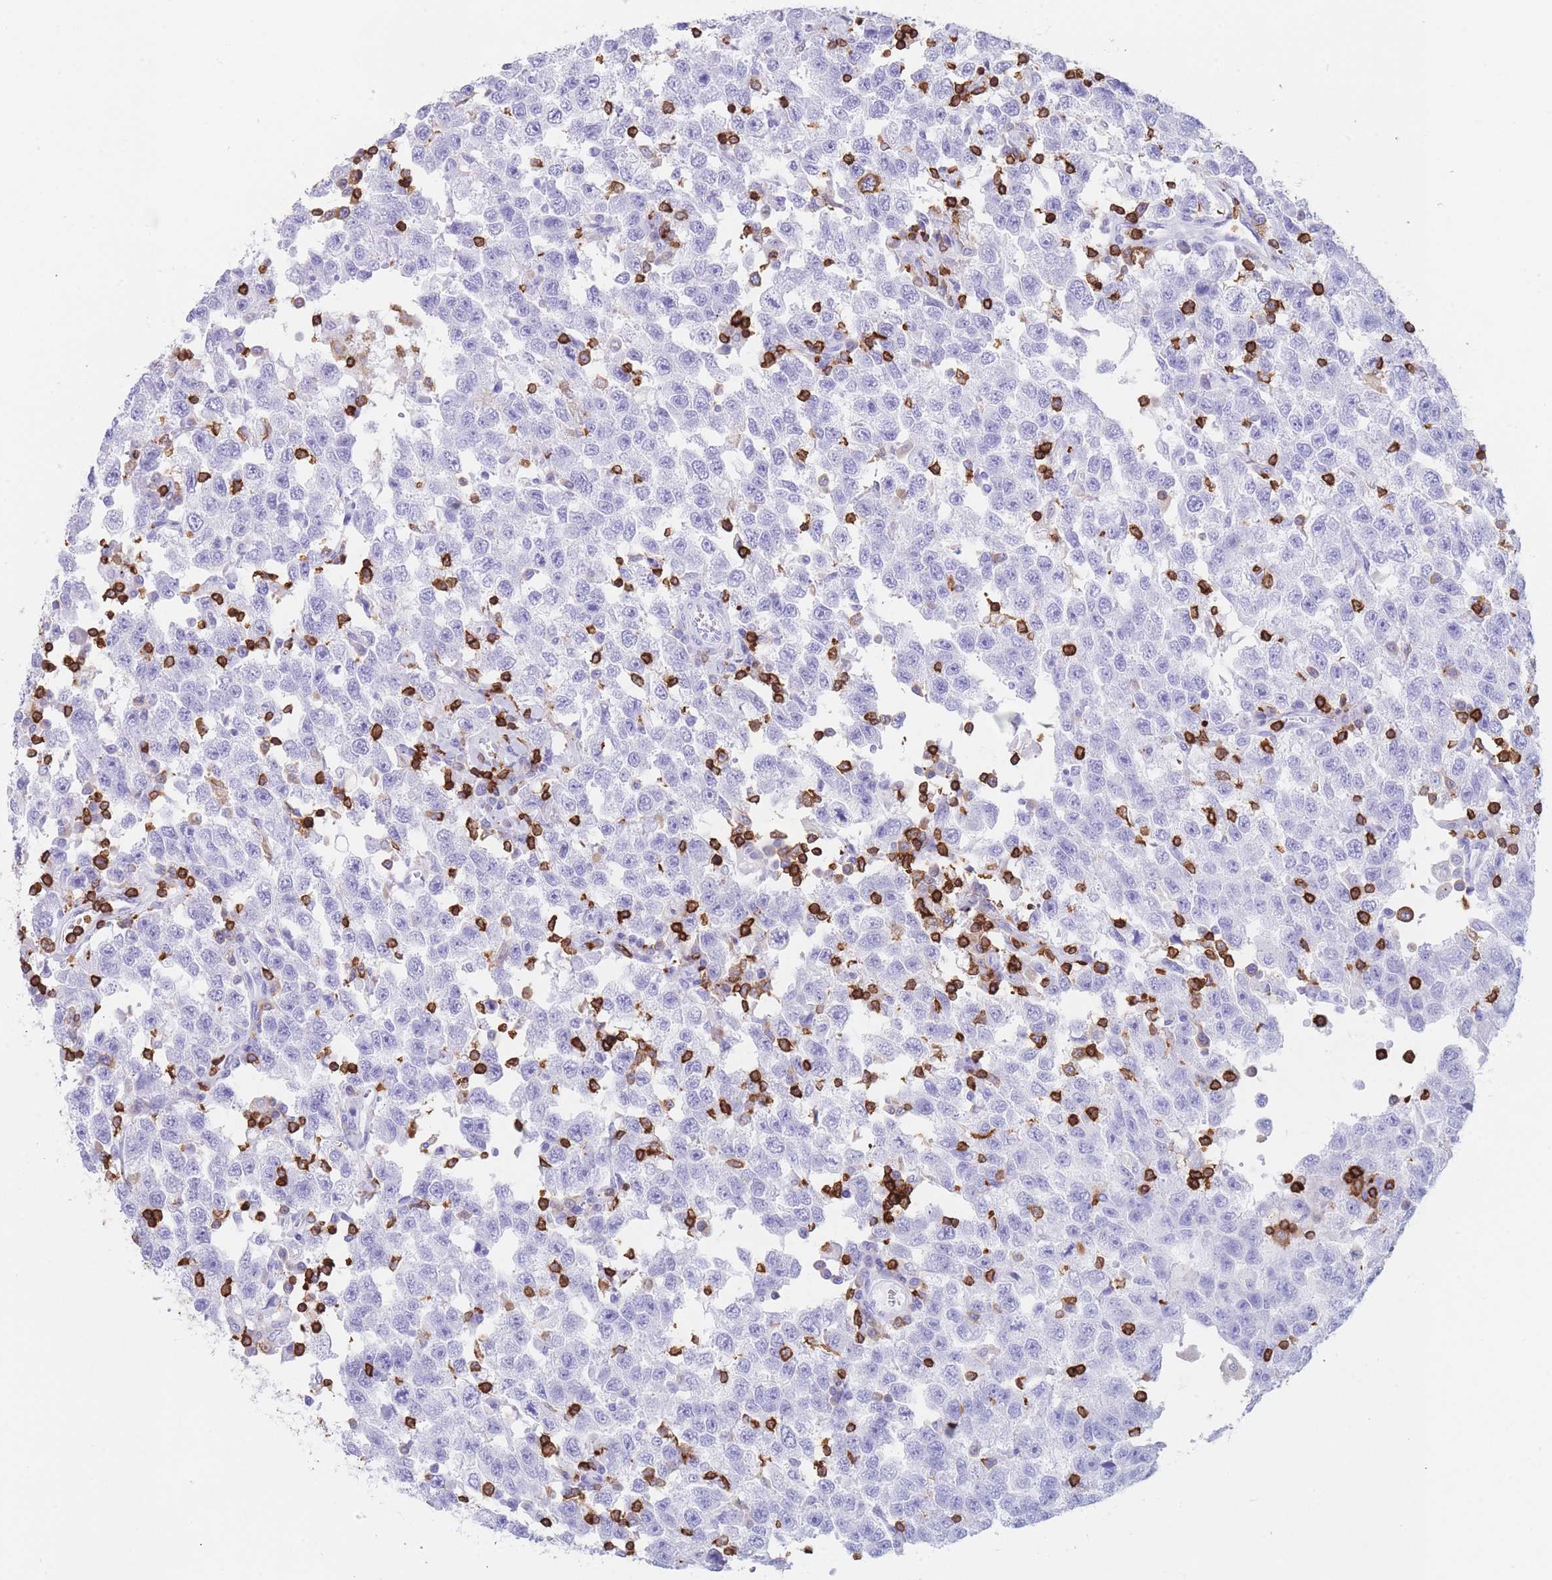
{"staining": {"intensity": "negative", "quantity": "none", "location": "none"}, "tissue": "testis cancer", "cell_type": "Tumor cells", "image_type": "cancer", "snomed": [{"axis": "morphology", "description": "Seminoma, NOS"}, {"axis": "topography", "description": "Testis"}], "caption": "IHC photomicrograph of neoplastic tissue: human seminoma (testis) stained with DAB (3,3'-diaminobenzidine) shows no significant protein expression in tumor cells.", "gene": "CORO1A", "patient": {"sex": "male", "age": 41}}